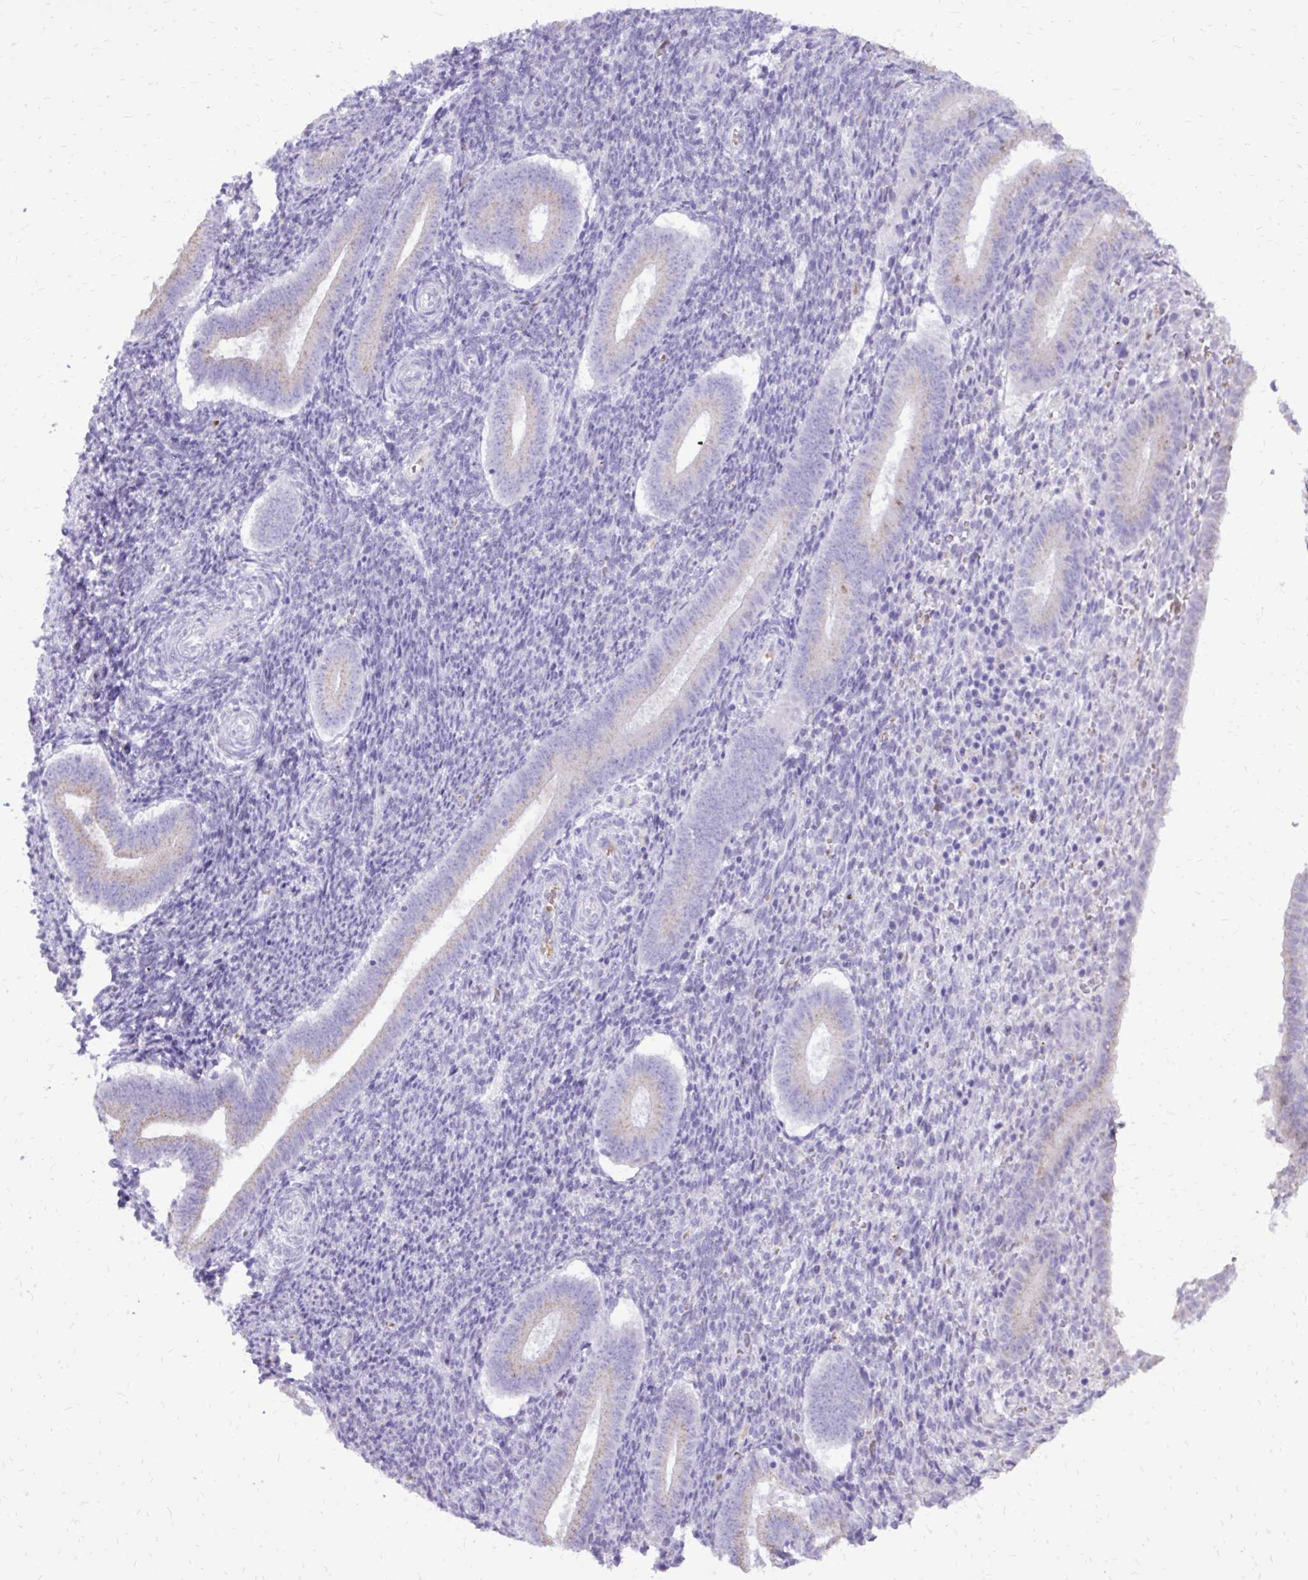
{"staining": {"intensity": "negative", "quantity": "none", "location": "none"}, "tissue": "endometrium", "cell_type": "Cells in endometrial stroma", "image_type": "normal", "snomed": [{"axis": "morphology", "description": "Normal tissue, NOS"}, {"axis": "topography", "description": "Endometrium"}], "caption": "The image reveals no significant positivity in cells in endometrial stroma of endometrium. (DAB immunohistochemistry (IHC) visualized using brightfield microscopy, high magnification).", "gene": "CAT", "patient": {"sex": "female", "age": 25}}